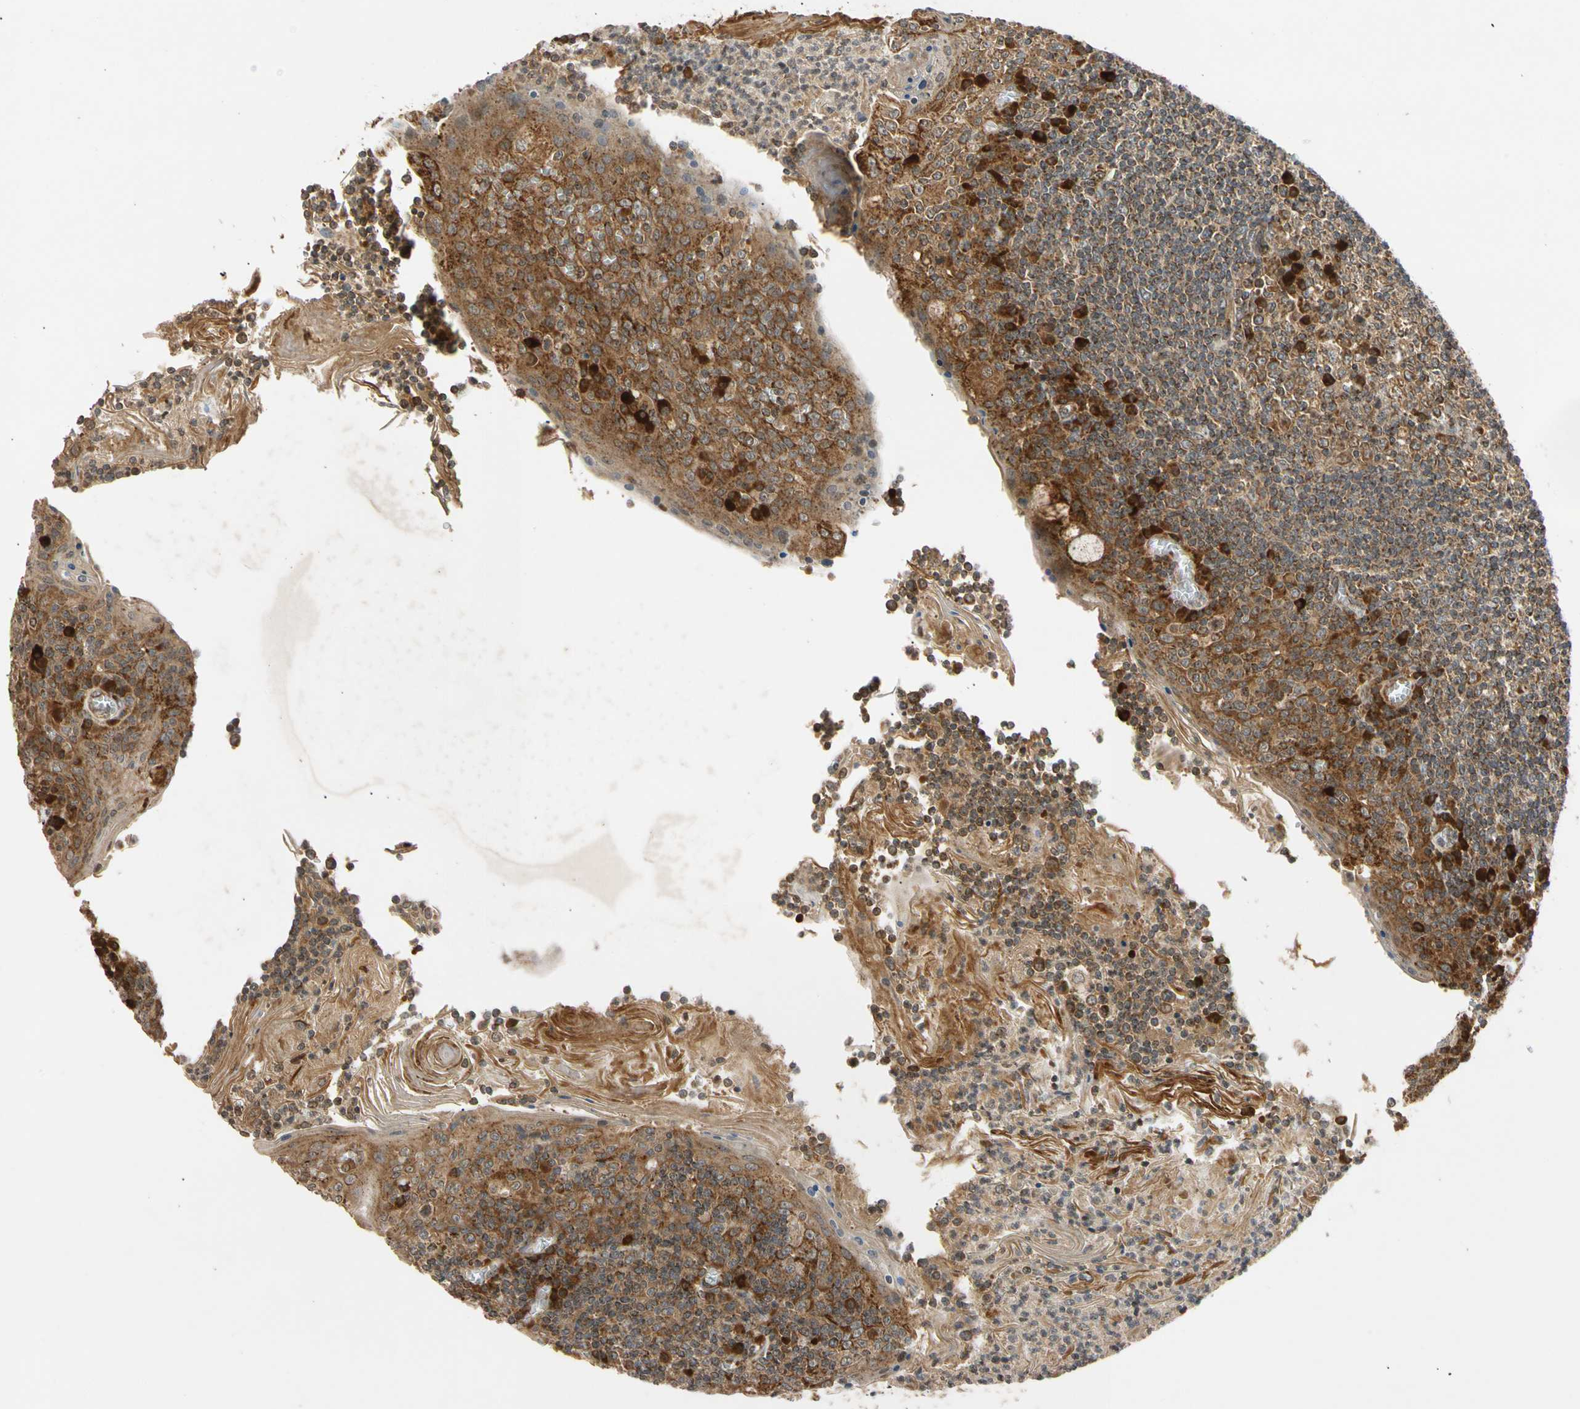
{"staining": {"intensity": "strong", "quantity": ">75%", "location": "cytoplasmic/membranous"}, "tissue": "tonsil", "cell_type": "Germinal center cells", "image_type": "normal", "snomed": [{"axis": "morphology", "description": "Normal tissue, NOS"}, {"axis": "topography", "description": "Tonsil"}], "caption": "This is an image of IHC staining of benign tonsil, which shows strong expression in the cytoplasmic/membranous of germinal center cells.", "gene": "MRPS22", "patient": {"sex": "male", "age": 31}}